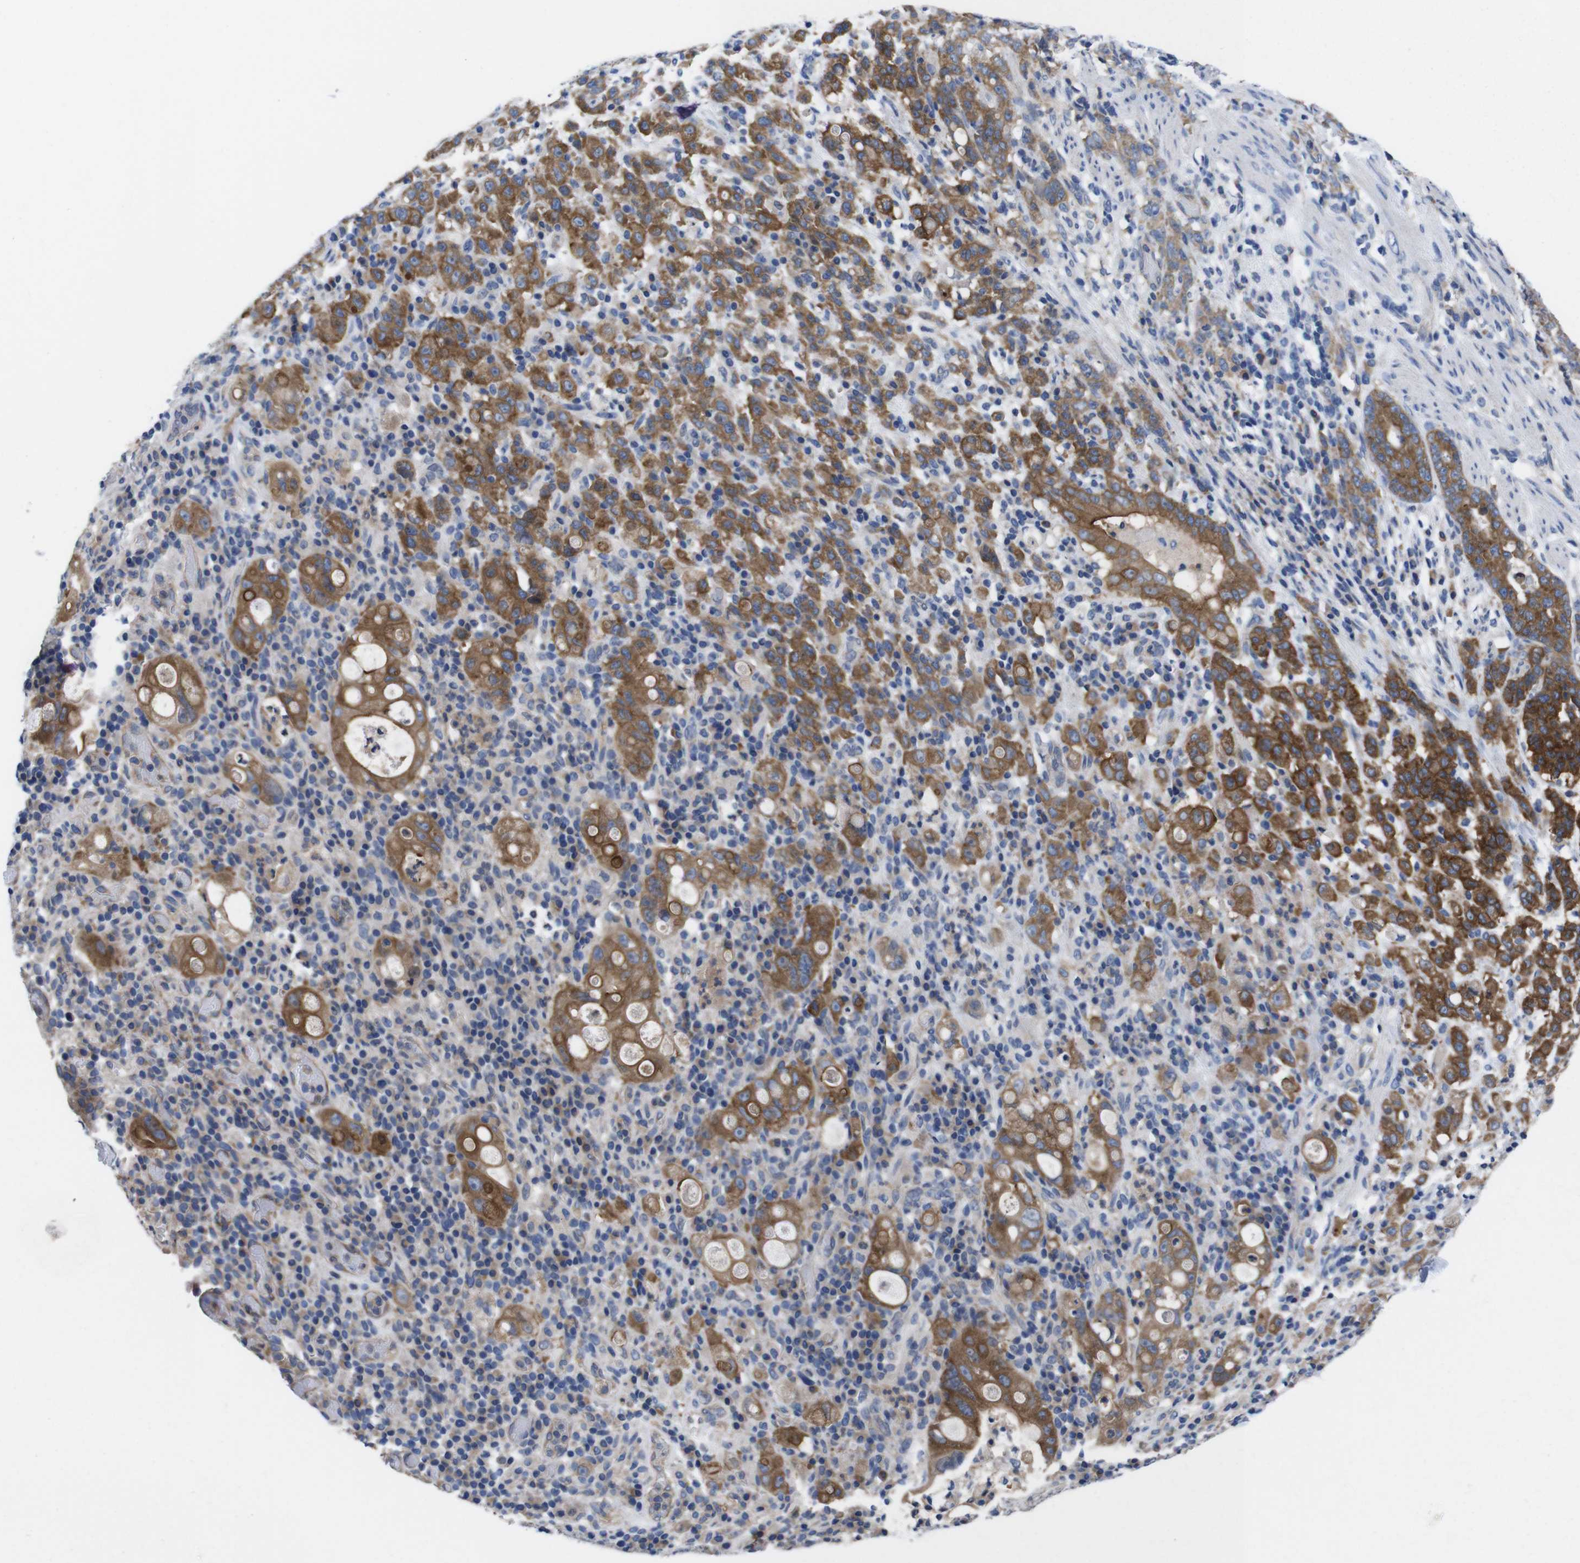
{"staining": {"intensity": "moderate", "quantity": ">75%", "location": "cytoplasmic/membranous"}, "tissue": "stomach cancer", "cell_type": "Tumor cells", "image_type": "cancer", "snomed": [{"axis": "morphology", "description": "Adenocarcinoma, NOS"}, {"axis": "topography", "description": "Stomach, lower"}], "caption": "Stomach adenocarcinoma stained with DAB immunohistochemistry shows medium levels of moderate cytoplasmic/membranous staining in approximately >75% of tumor cells. (Stains: DAB in brown, nuclei in blue, Microscopy: brightfield microscopy at high magnification).", "gene": "USH1C", "patient": {"sex": "male", "age": 88}}